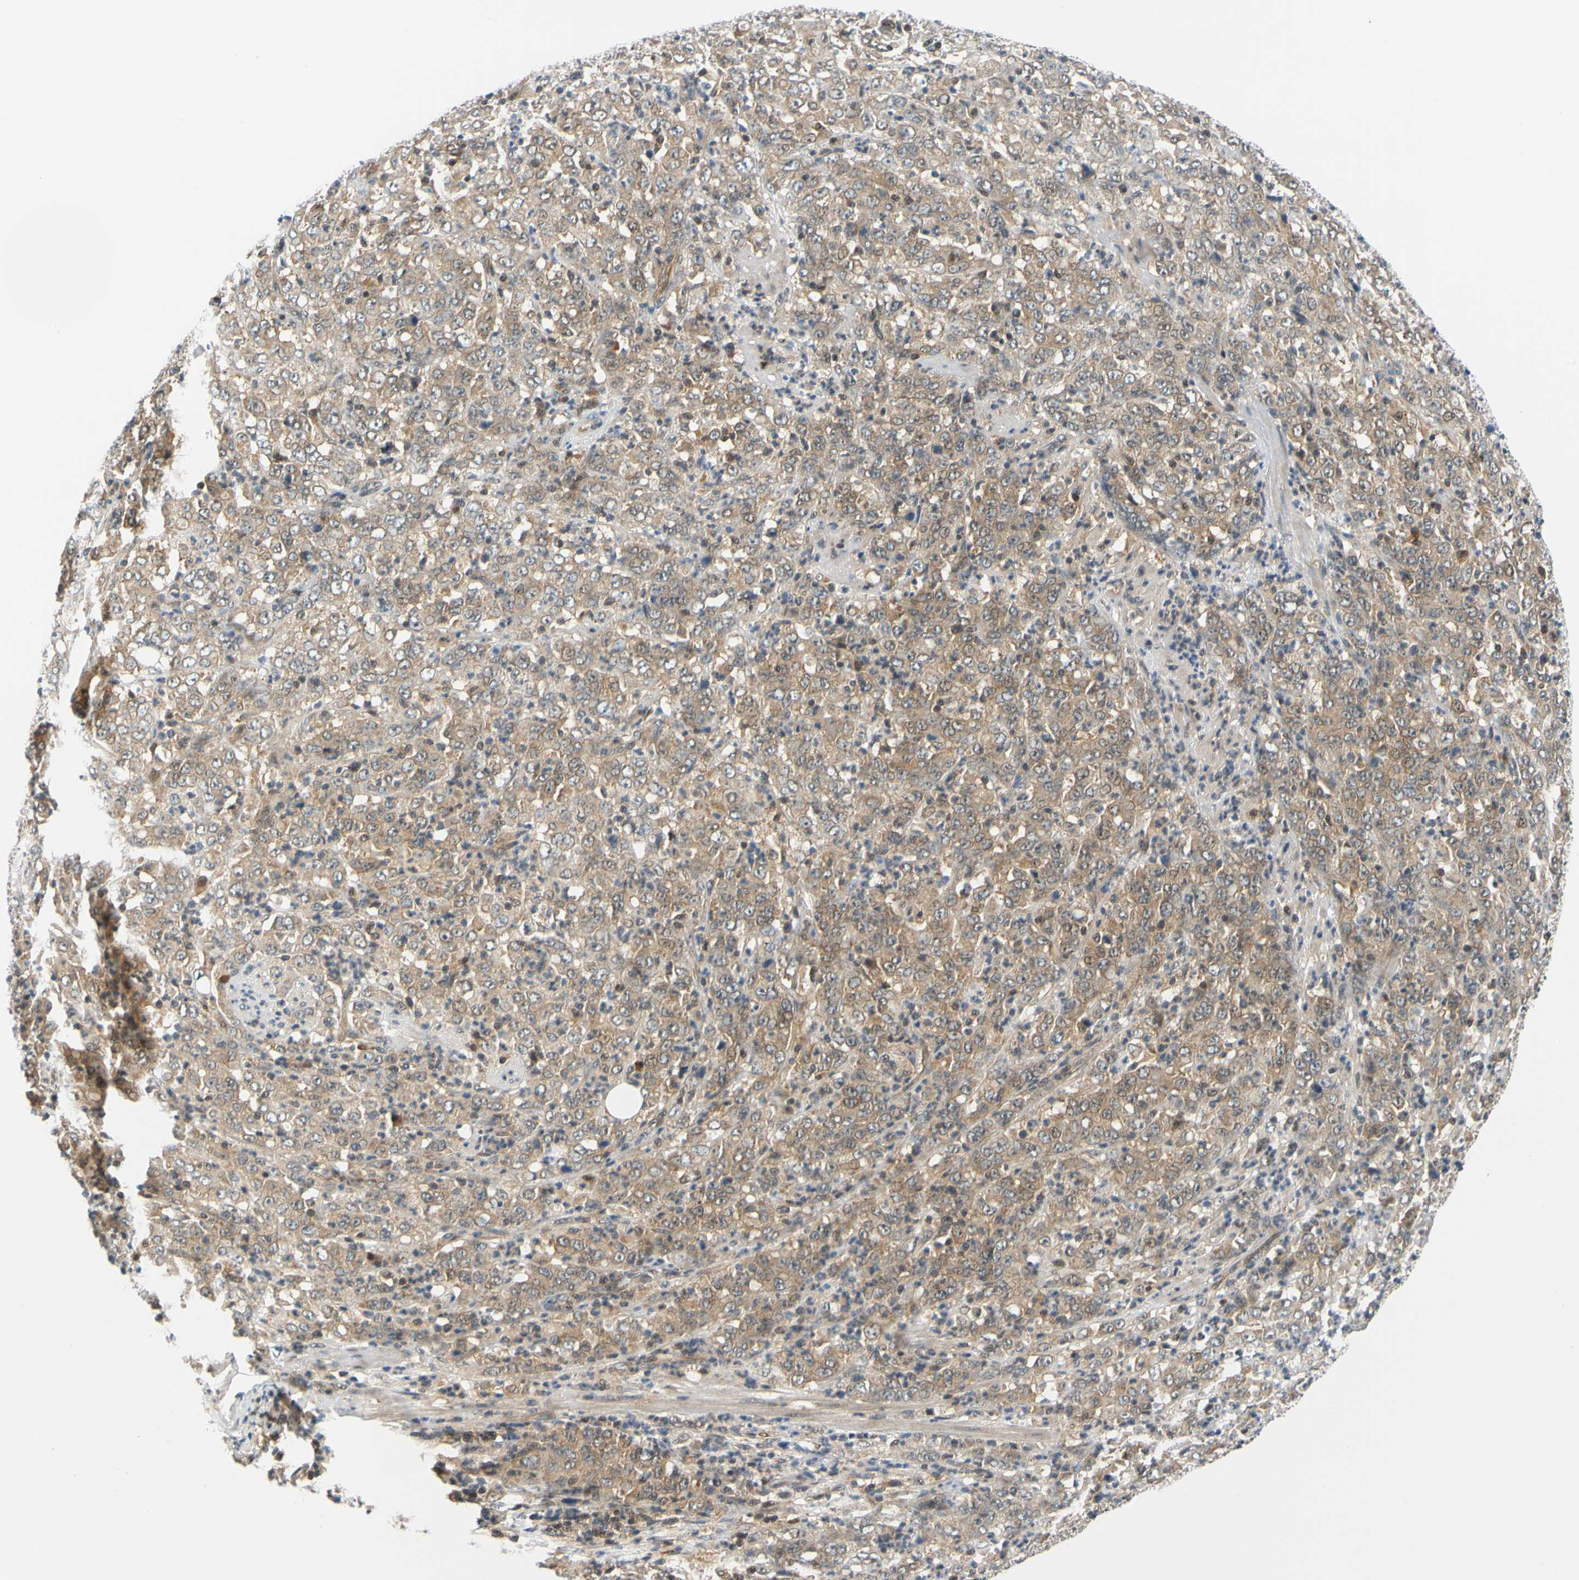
{"staining": {"intensity": "weak", "quantity": ">75%", "location": "cytoplasmic/membranous"}, "tissue": "stomach cancer", "cell_type": "Tumor cells", "image_type": "cancer", "snomed": [{"axis": "morphology", "description": "Adenocarcinoma, NOS"}, {"axis": "topography", "description": "Stomach, lower"}], "caption": "Stomach cancer (adenocarcinoma) stained with a brown dye reveals weak cytoplasmic/membranous positive staining in approximately >75% of tumor cells.", "gene": "MAPK9", "patient": {"sex": "female", "age": 71}}